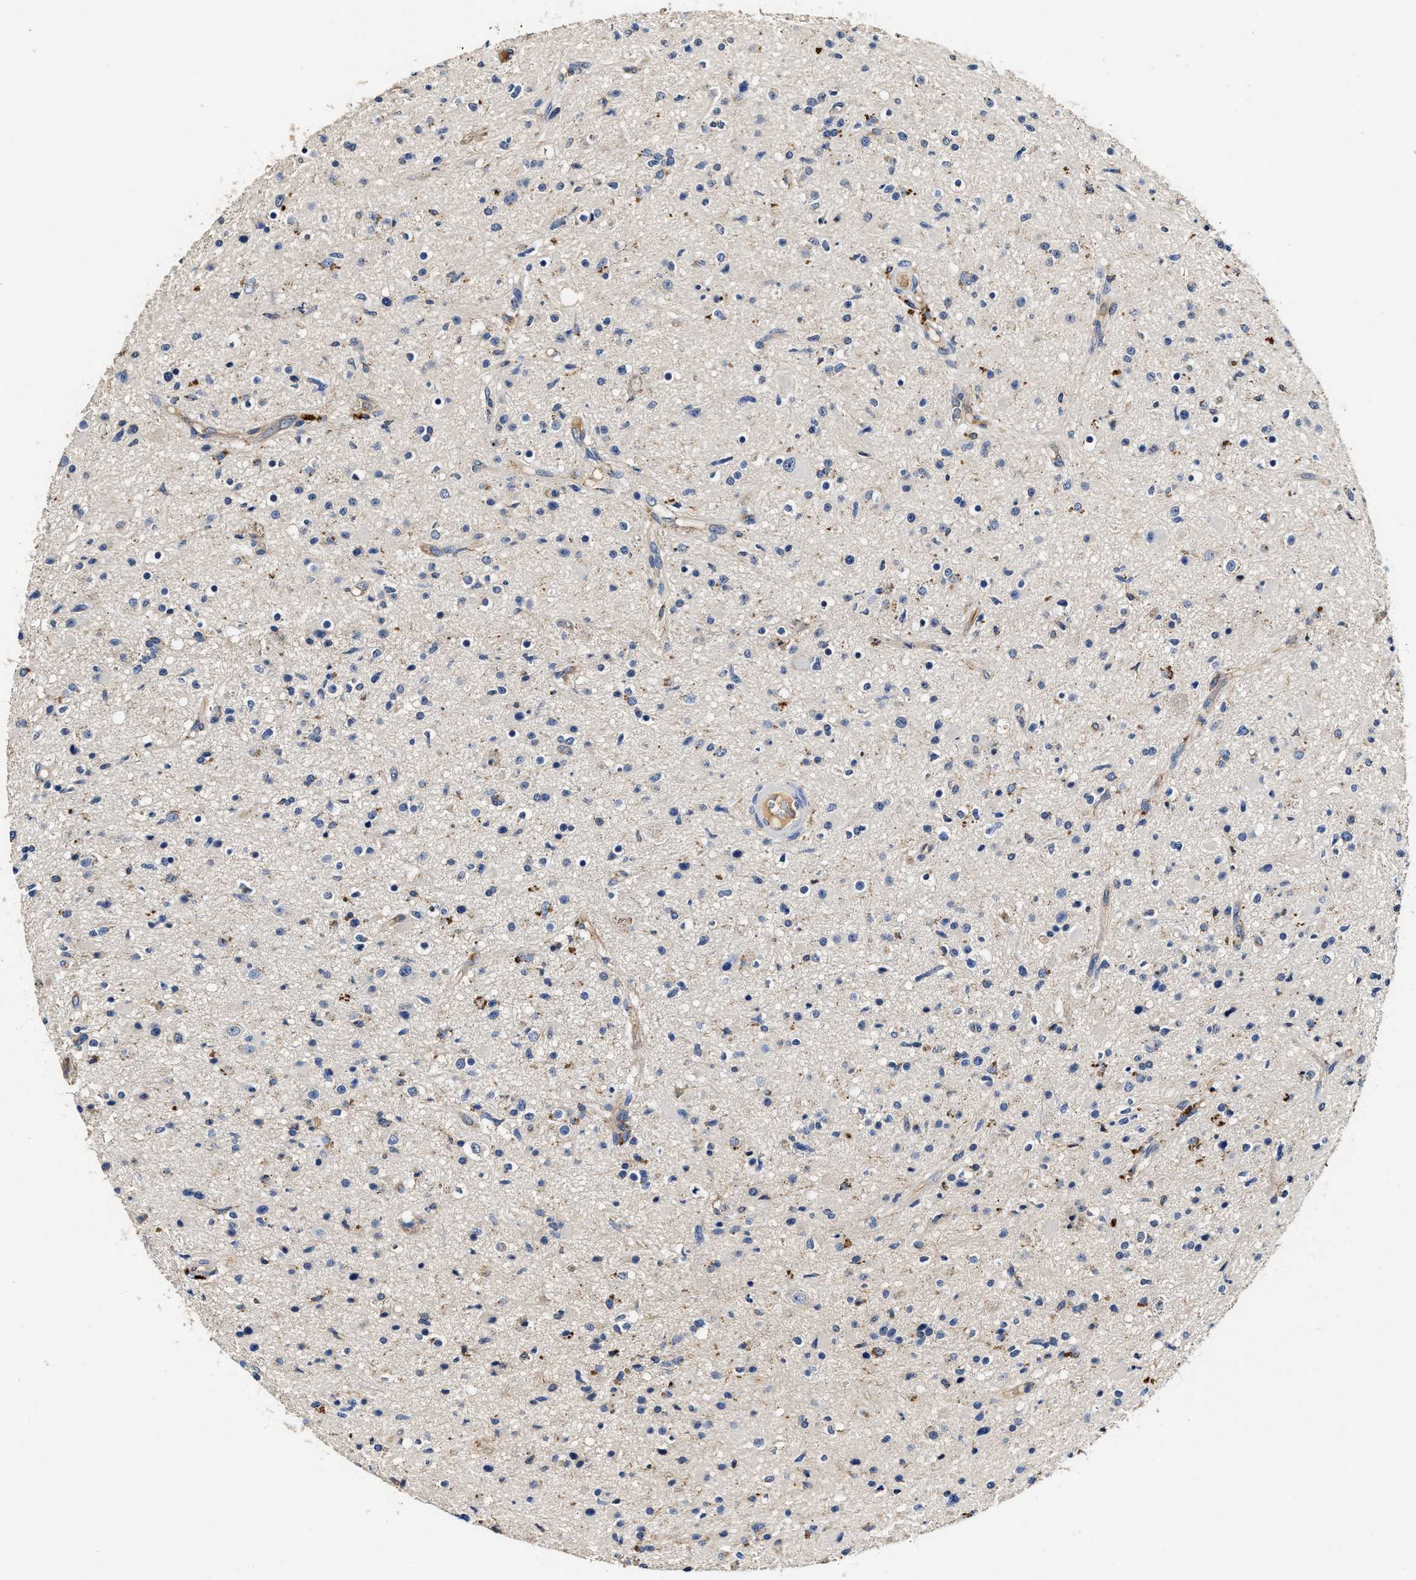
{"staining": {"intensity": "negative", "quantity": "none", "location": "none"}, "tissue": "glioma", "cell_type": "Tumor cells", "image_type": "cancer", "snomed": [{"axis": "morphology", "description": "Glioma, malignant, High grade"}, {"axis": "topography", "description": "Brain"}], "caption": "Histopathology image shows no significant protein staining in tumor cells of glioma. Brightfield microscopy of IHC stained with DAB (brown) and hematoxylin (blue), captured at high magnification.", "gene": "SLCO2B1", "patient": {"sex": "male", "age": 33}}